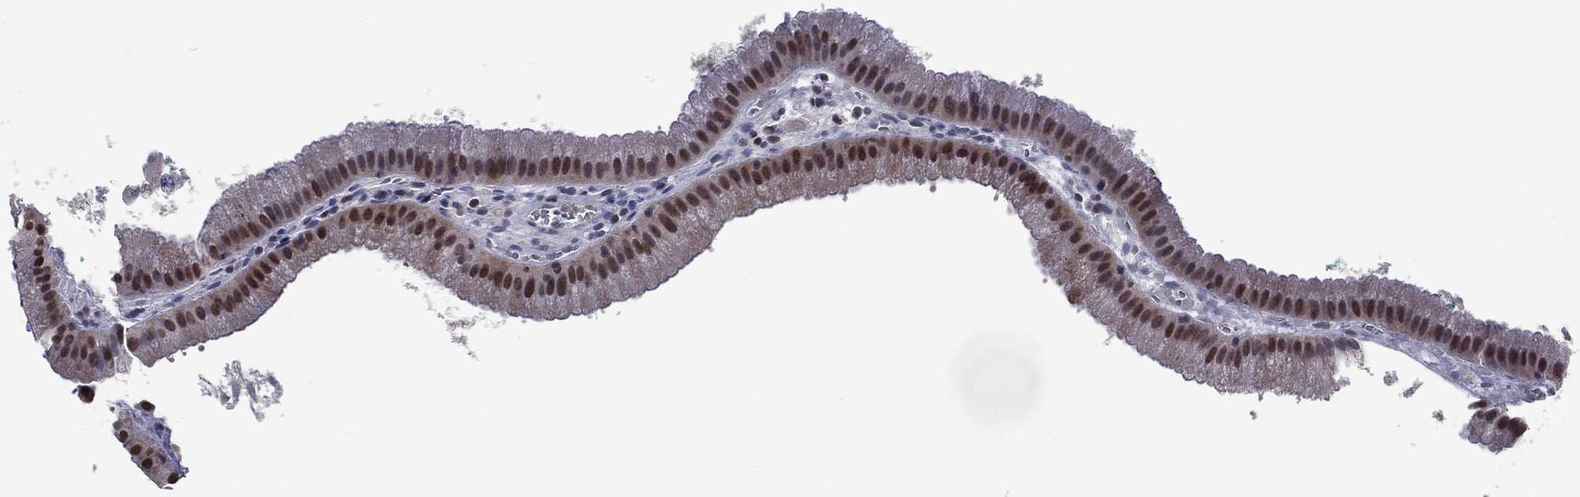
{"staining": {"intensity": "moderate", "quantity": "25%-75%", "location": "nuclear"}, "tissue": "gallbladder", "cell_type": "Glandular cells", "image_type": "normal", "snomed": [{"axis": "morphology", "description": "Normal tissue, NOS"}, {"axis": "topography", "description": "Gallbladder"}], "caption": "The micrograph exhibits a brown stain indicating the presence of a protein in the nuclear of glandular cells in gallbladder. The staining is performed using DAB (3,3'-diaminobenzidine) brown chromogen to label protein expression. The nuclei are counter-stained blue using hematoxylin.", "gene": "ZBTB42", "patient": {"sex": "male", "age": 67}}